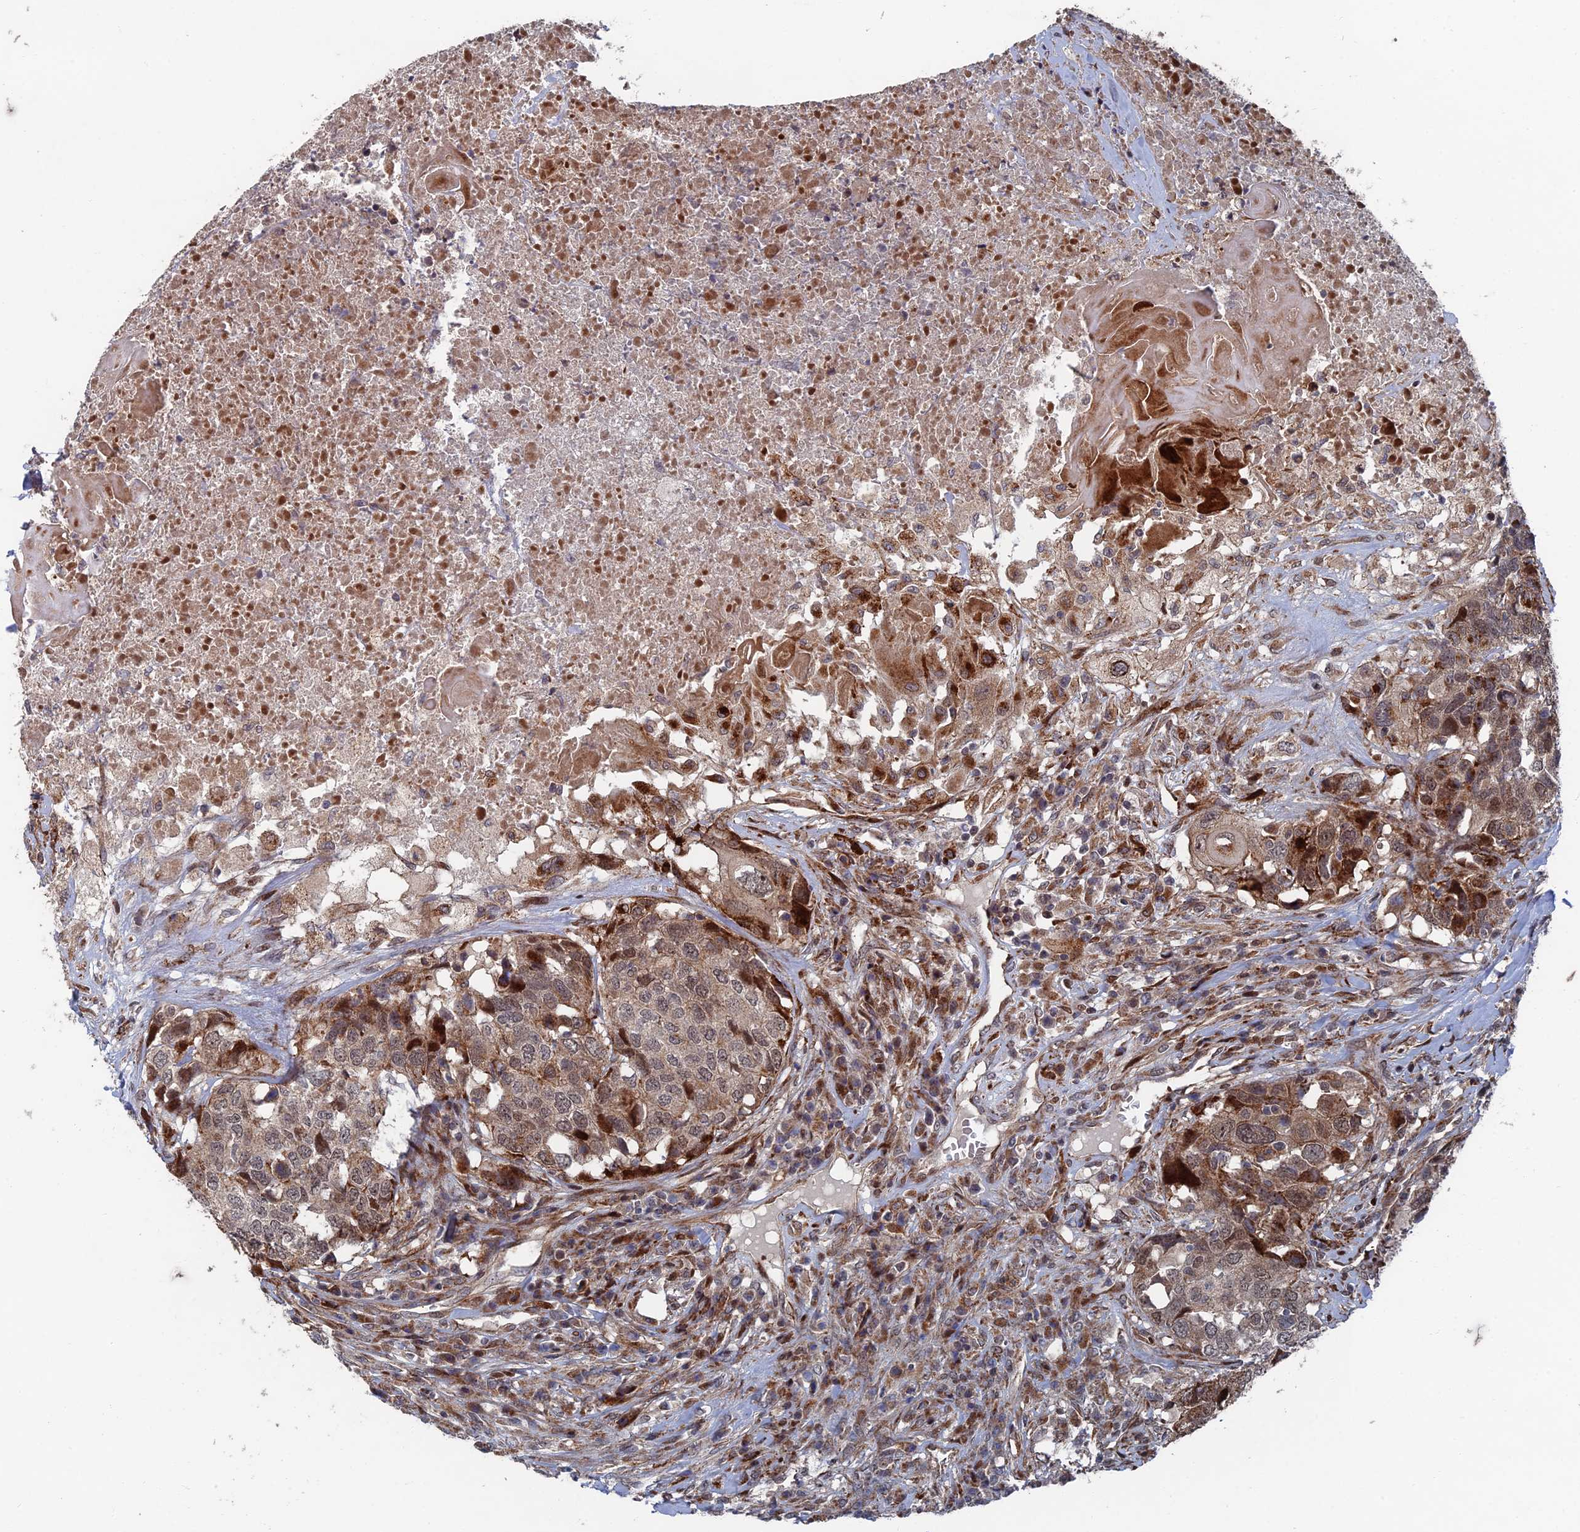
{"staining": {"intensity": "strong", "quantity": "25%-75%", "location": "cytoplasmic/membranous"}, "tissue": "head and neck cancer", "cell_type": "Tumor cells", "image_type": "cancer", "snomed": [{"axis": "morphology", "description": "Squamous cell carcinoma, NOS"}, {"axis": "topography", "description": "Head-Neck"}], "caption": "This photomicrograph exhibits squamous cell carcinoma (head and neck) stained with immunohistochemistry to label a protein in brown. The cytoplasmic/membranous of tumor cells show strong positivity for the protein. Nuclei are counter-stained blue.", "gene": "GTF2IRD1", "patient": {"sex": "male", "age": 66}}